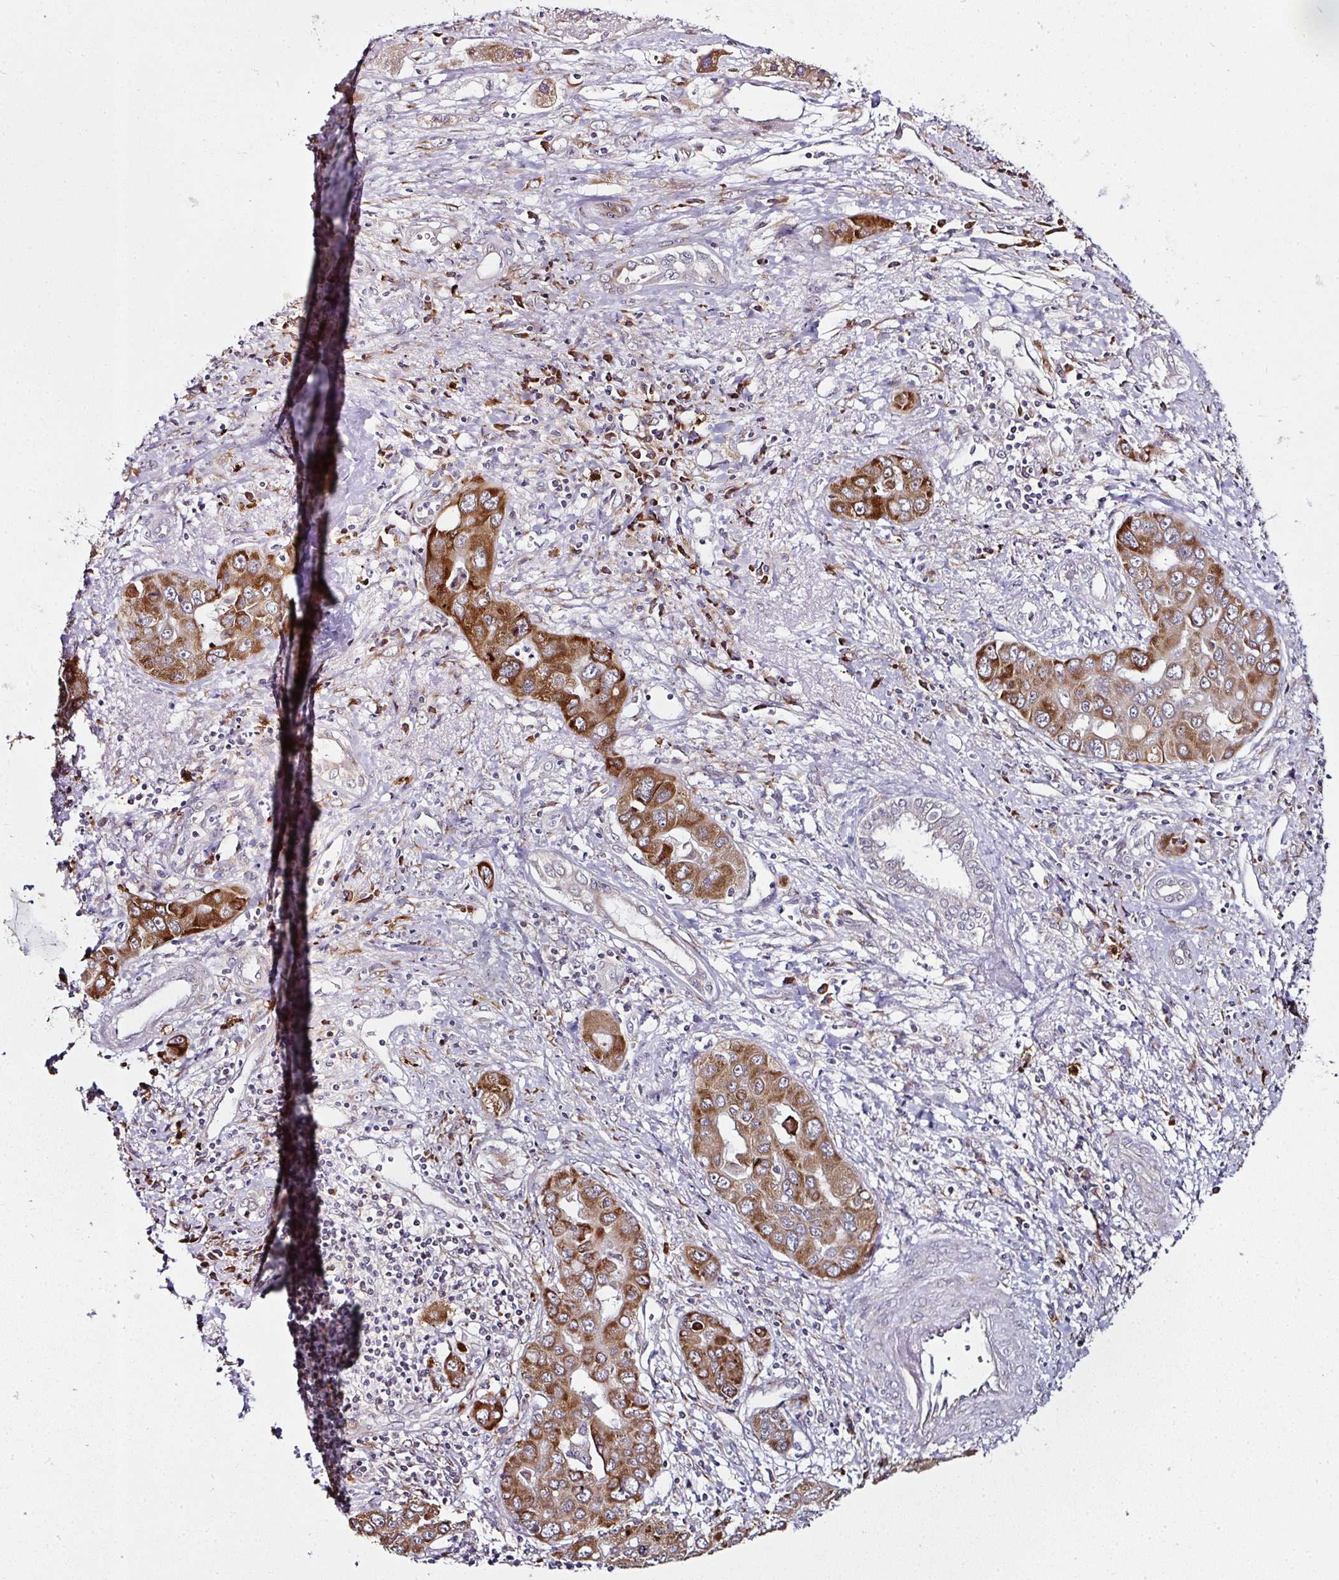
{"staining": {"intensity": "moderate", "quantity": ">75%", "location": "cytoplasmic/membranous"}, "tissue": "liver cancer", "cell_type": "Tumor cells", "image_type": "cancer", "snomed": [{"axis": "morphology", "description": "Cholangiocarcinoma"}, {"axis": "topography", "description": "Liver"}], "caption": "Immunohistochemistry (IHC) photomicrograph of neoplastic tissue: cholangiocarcinoma (liver) stained using IHC demonstrates medium levels of moderate protein expression localized specifically in the cytoplasmic/membranous of tumor cells, appearing as a cytoplasmic/membranous brown color.", "gene": "APOLD1", "patient": {"sex": "male", "age": 67}}